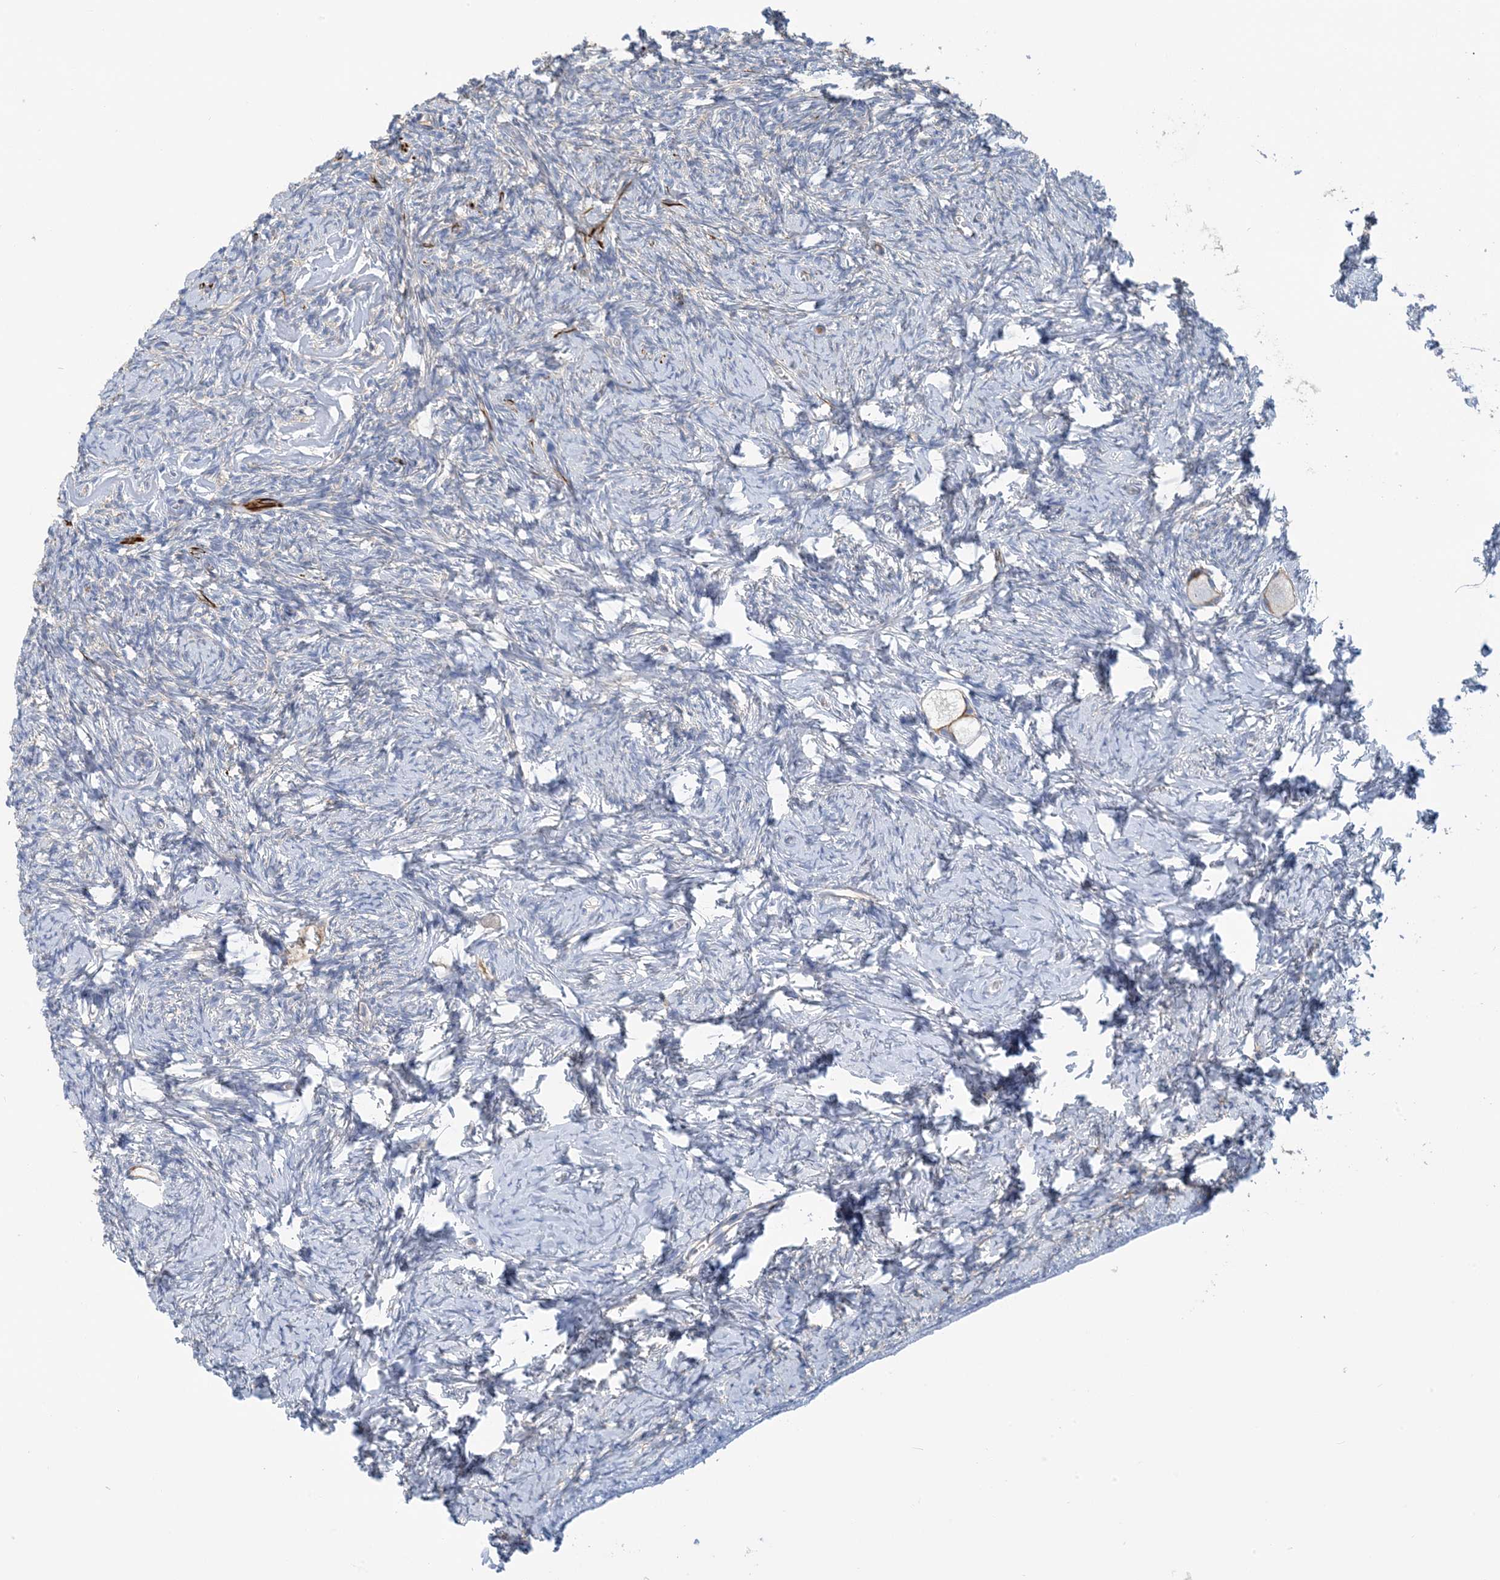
{"staining": {"intensity": "negative", "quantity": "none", "location": "none"}, "tissue": "ovary", "cell_type": "Follicle cells", "image_type": "normal", "snomed": [{"axis": "morphology", "description": "Normal tissue, NOS"}, {"axis": "topography", "description": "Ovary"}], "caption": "This histopathology image is of normal ovary stained with immunohistochemistry (IHC) to label a protein in brown with the nuclei are counter-stained blue. There is no positivity in follicle cells.", "gene": "CALHM5", "patient": {"sex": "female", "age": 27}}